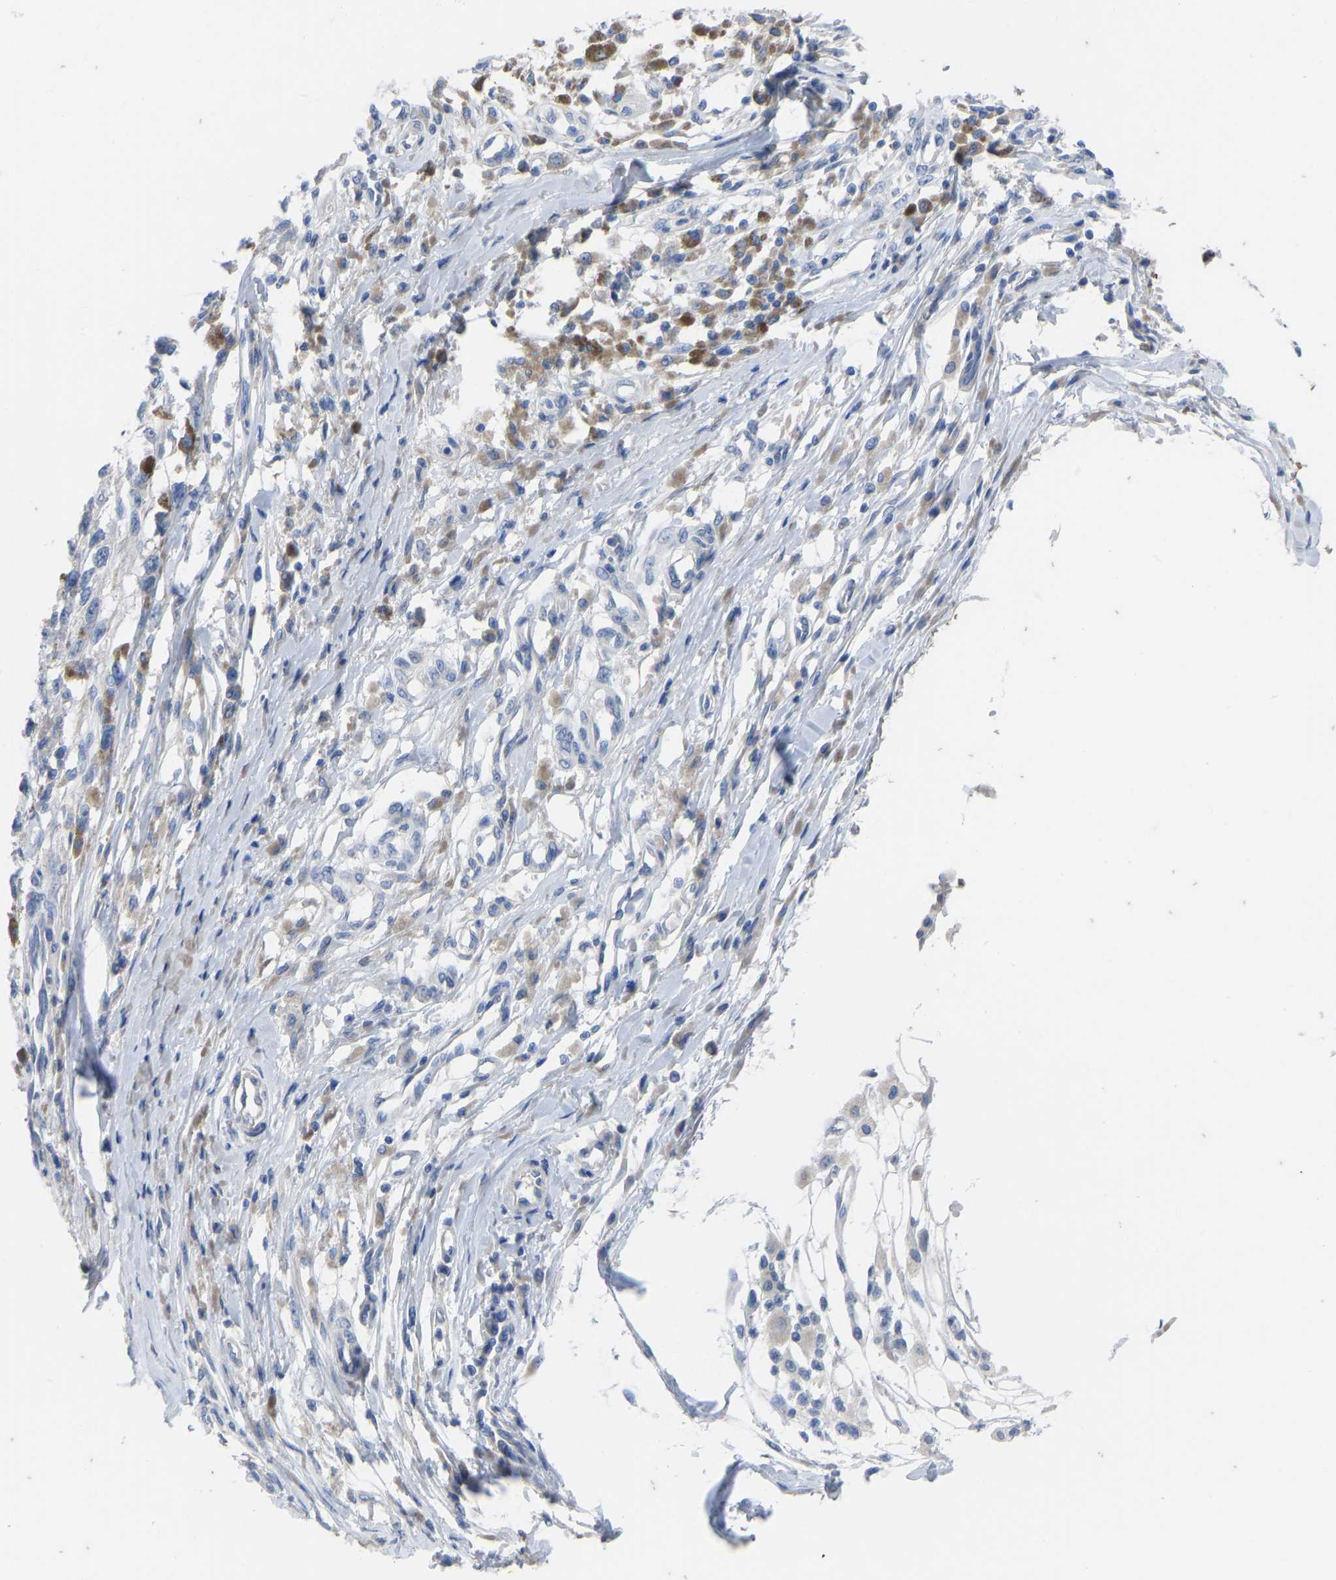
{"staining": {"intensity": "moderate", "quantity": "<25%", "location": "cytoplasmic/membranous"}, "tissue": "melanoma", "cell_type": "Tumor cells", "image_type": "cancer", "snomed": [{"axis": "morphology", "description": "Malignant melanoma, Metastatic site"}, {"axis": "topography", "description": "Lymph node"}], "caption": "Brown immunohistochemical staining in melanoma displays moderate cytoplasmic/membranous expression in about <25% of tumor cells.", "gene": "OLIG2", "patient": {"sex": "male", "age": 59}}